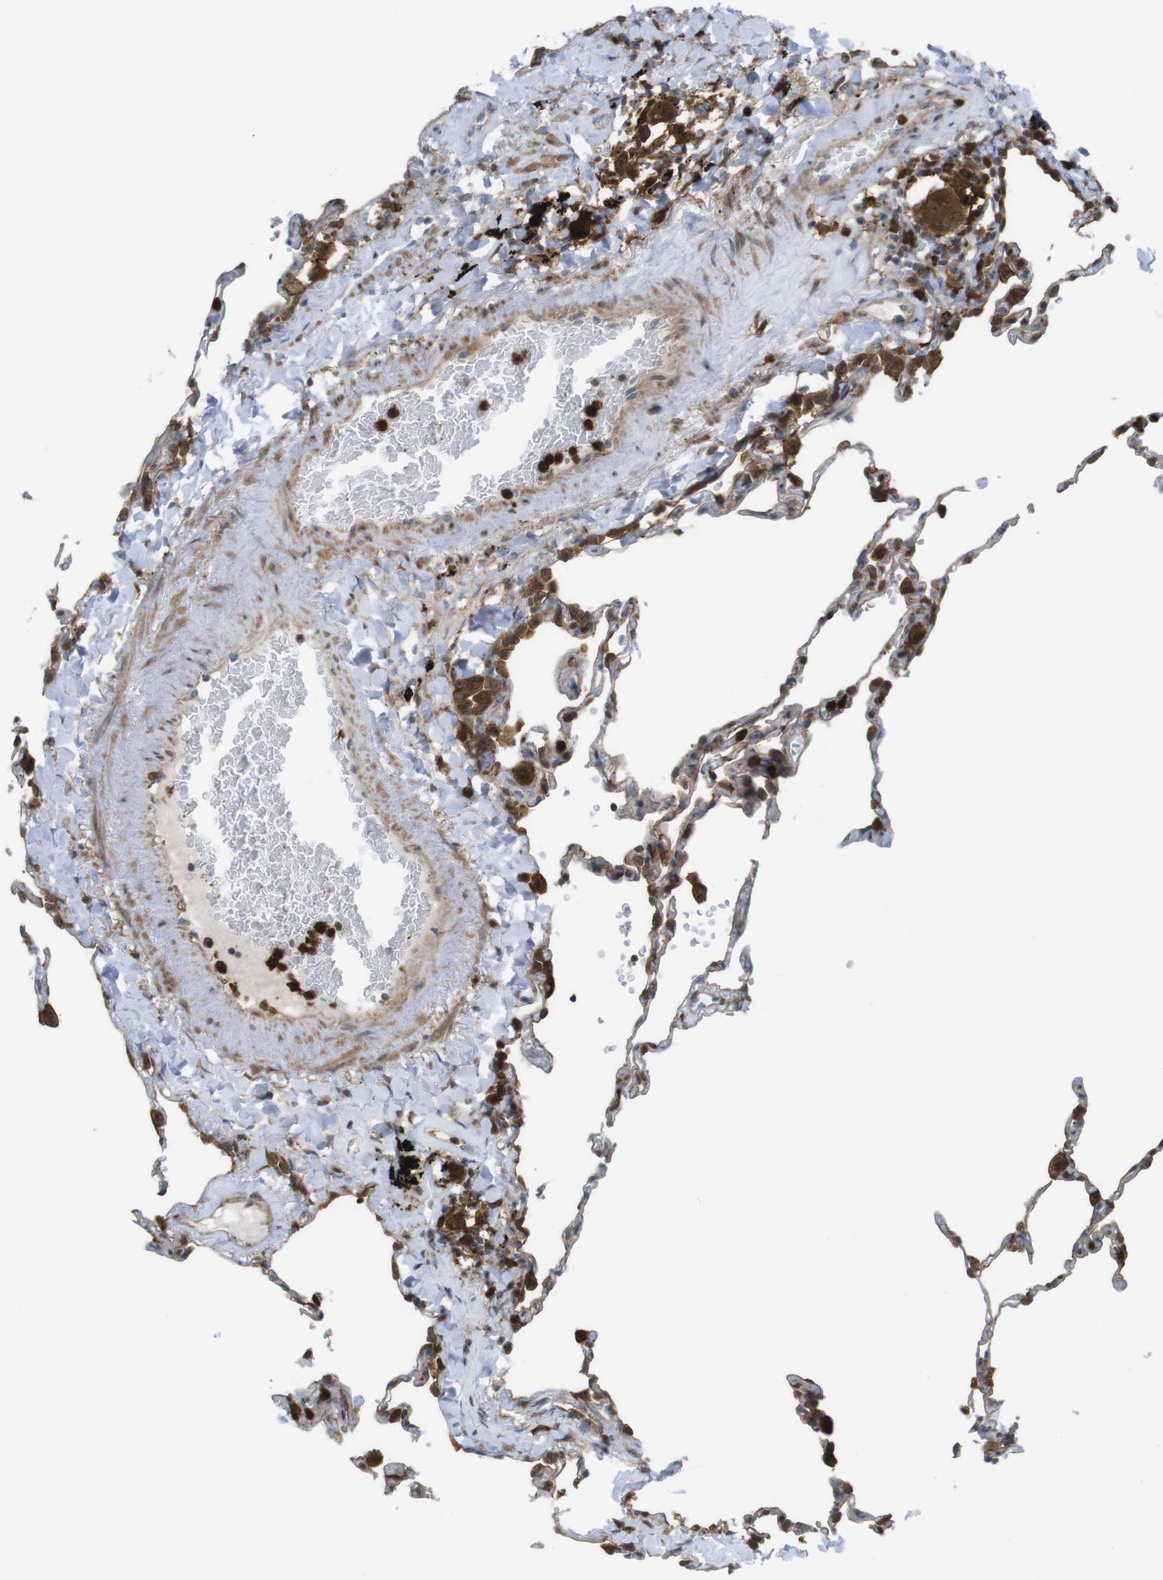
{"staining": {"intensity": "moderate", "quantity": "<25%", "location": "cytoplasmic/membranous"}, "tissue": "lung", "cell_type": "Alveolar cells", "image_type": "normal", "snomed": [{"axis": "morphology", "description": "Normal tissue, NOS"}, {"axis": "topography", "description": "Lung"}], "caption": "Moderate cytoplasmic/membranous positivity is present in approximately <25% of alveolar cells in benign lung.", "gene": "PRKCD", "patient": {"sex": "male", "age": 59}}